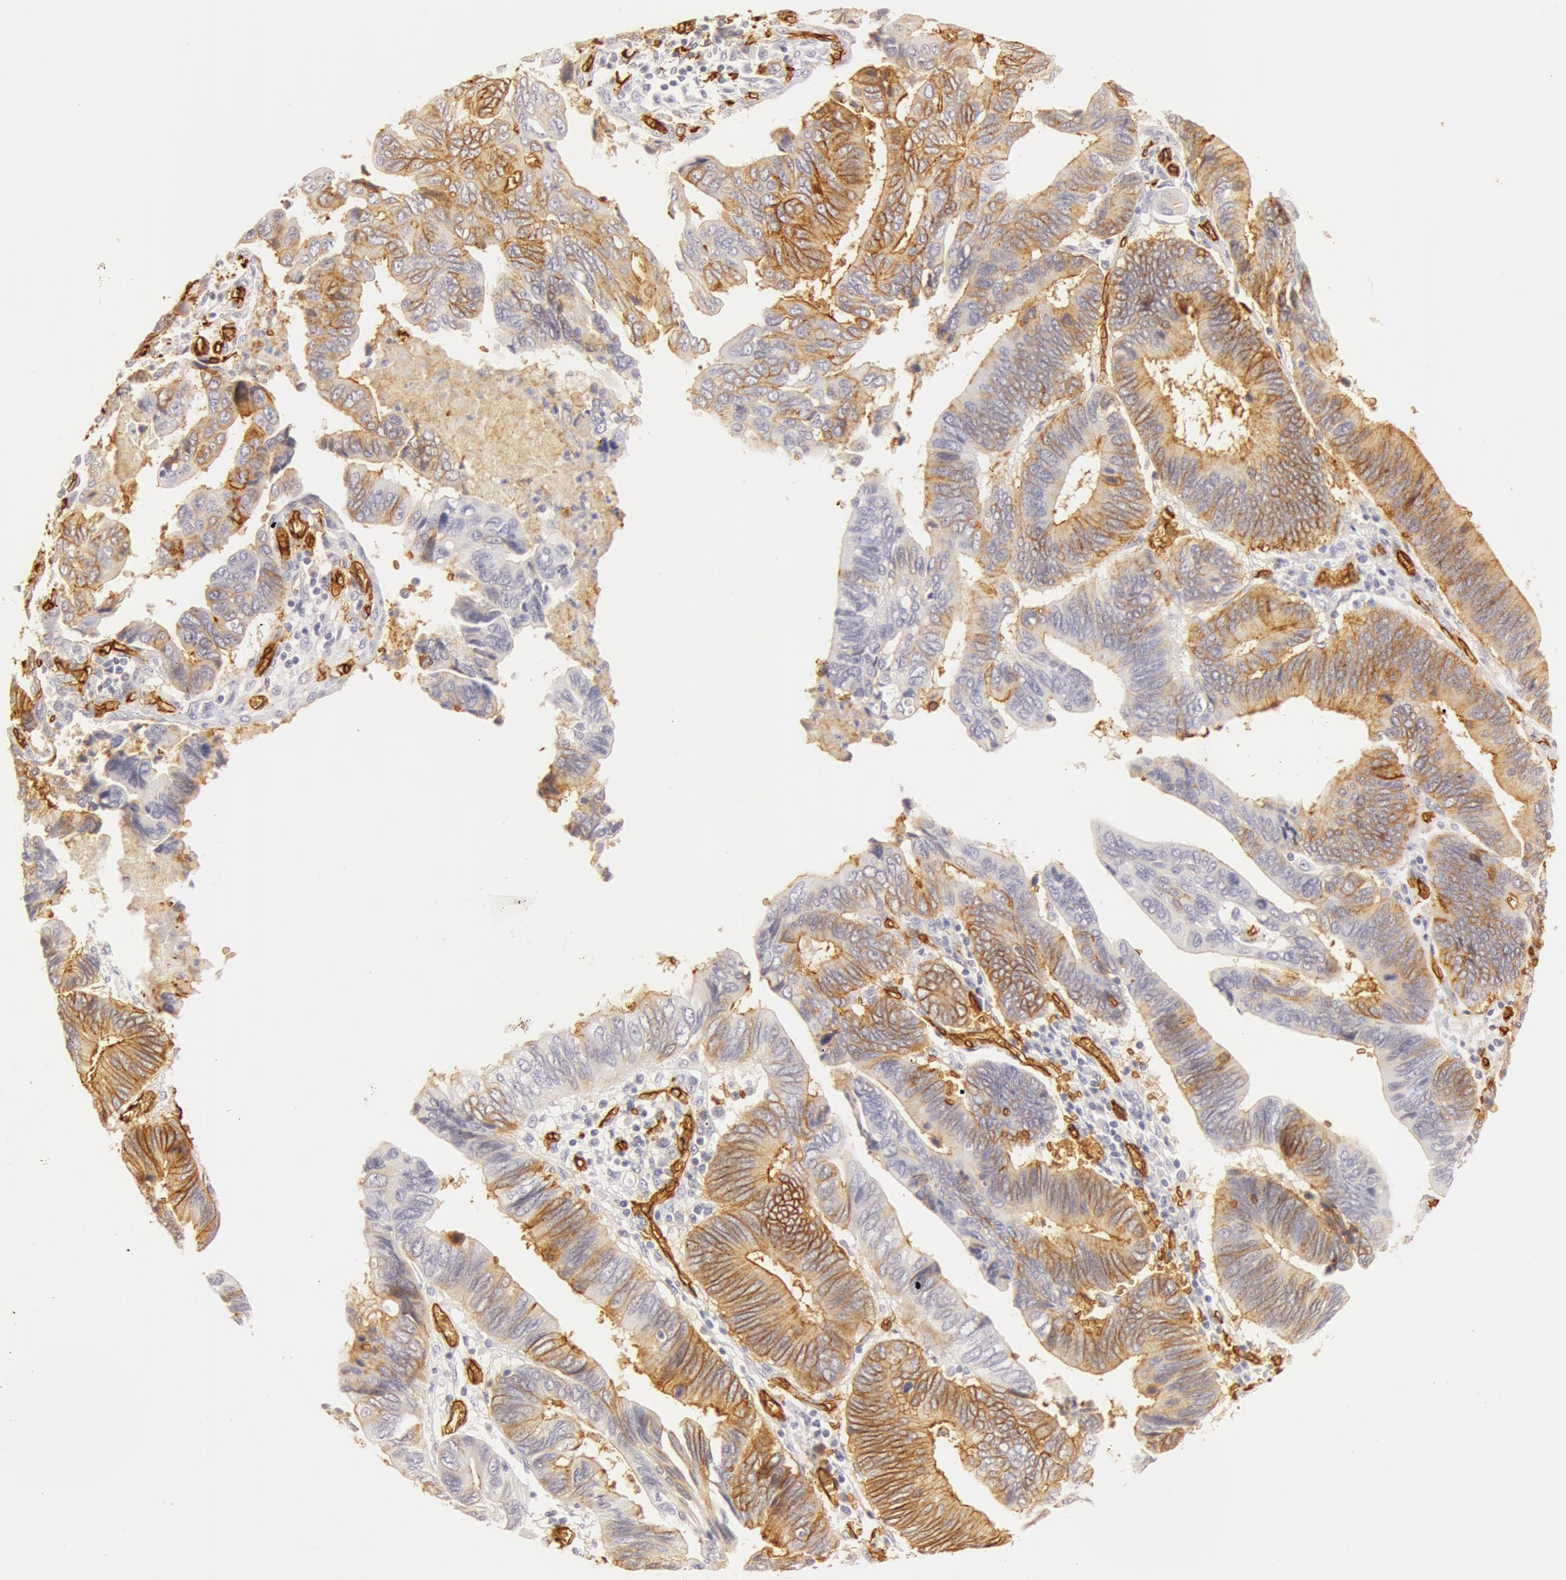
{"staining": {"intensity": "negative", "quantity": "none", "location": "none"}, "tissue": "pancreatic cancer", "cell_type": "Tumor cells", "image_type": "cancer", "snomed": [{"axis": "morphology", "description": "Adenocarcinoma, NOS"}, {"axis": "topography", "description": "Pancreas"}], "caption": "High power microscopy histopathology image of an IHC histopathology image of pancreatic cancer (adenocarcinoma), revealing no significant positivity in tumor cells. Brightfield microscopy of IHC stained with DAB (3,3'-diaminobenzidine) (brown) and hematoxylin (blue), captured at high magnification.", "gene": "AQP1", "patient": {"sex": "female", "age": 70}}